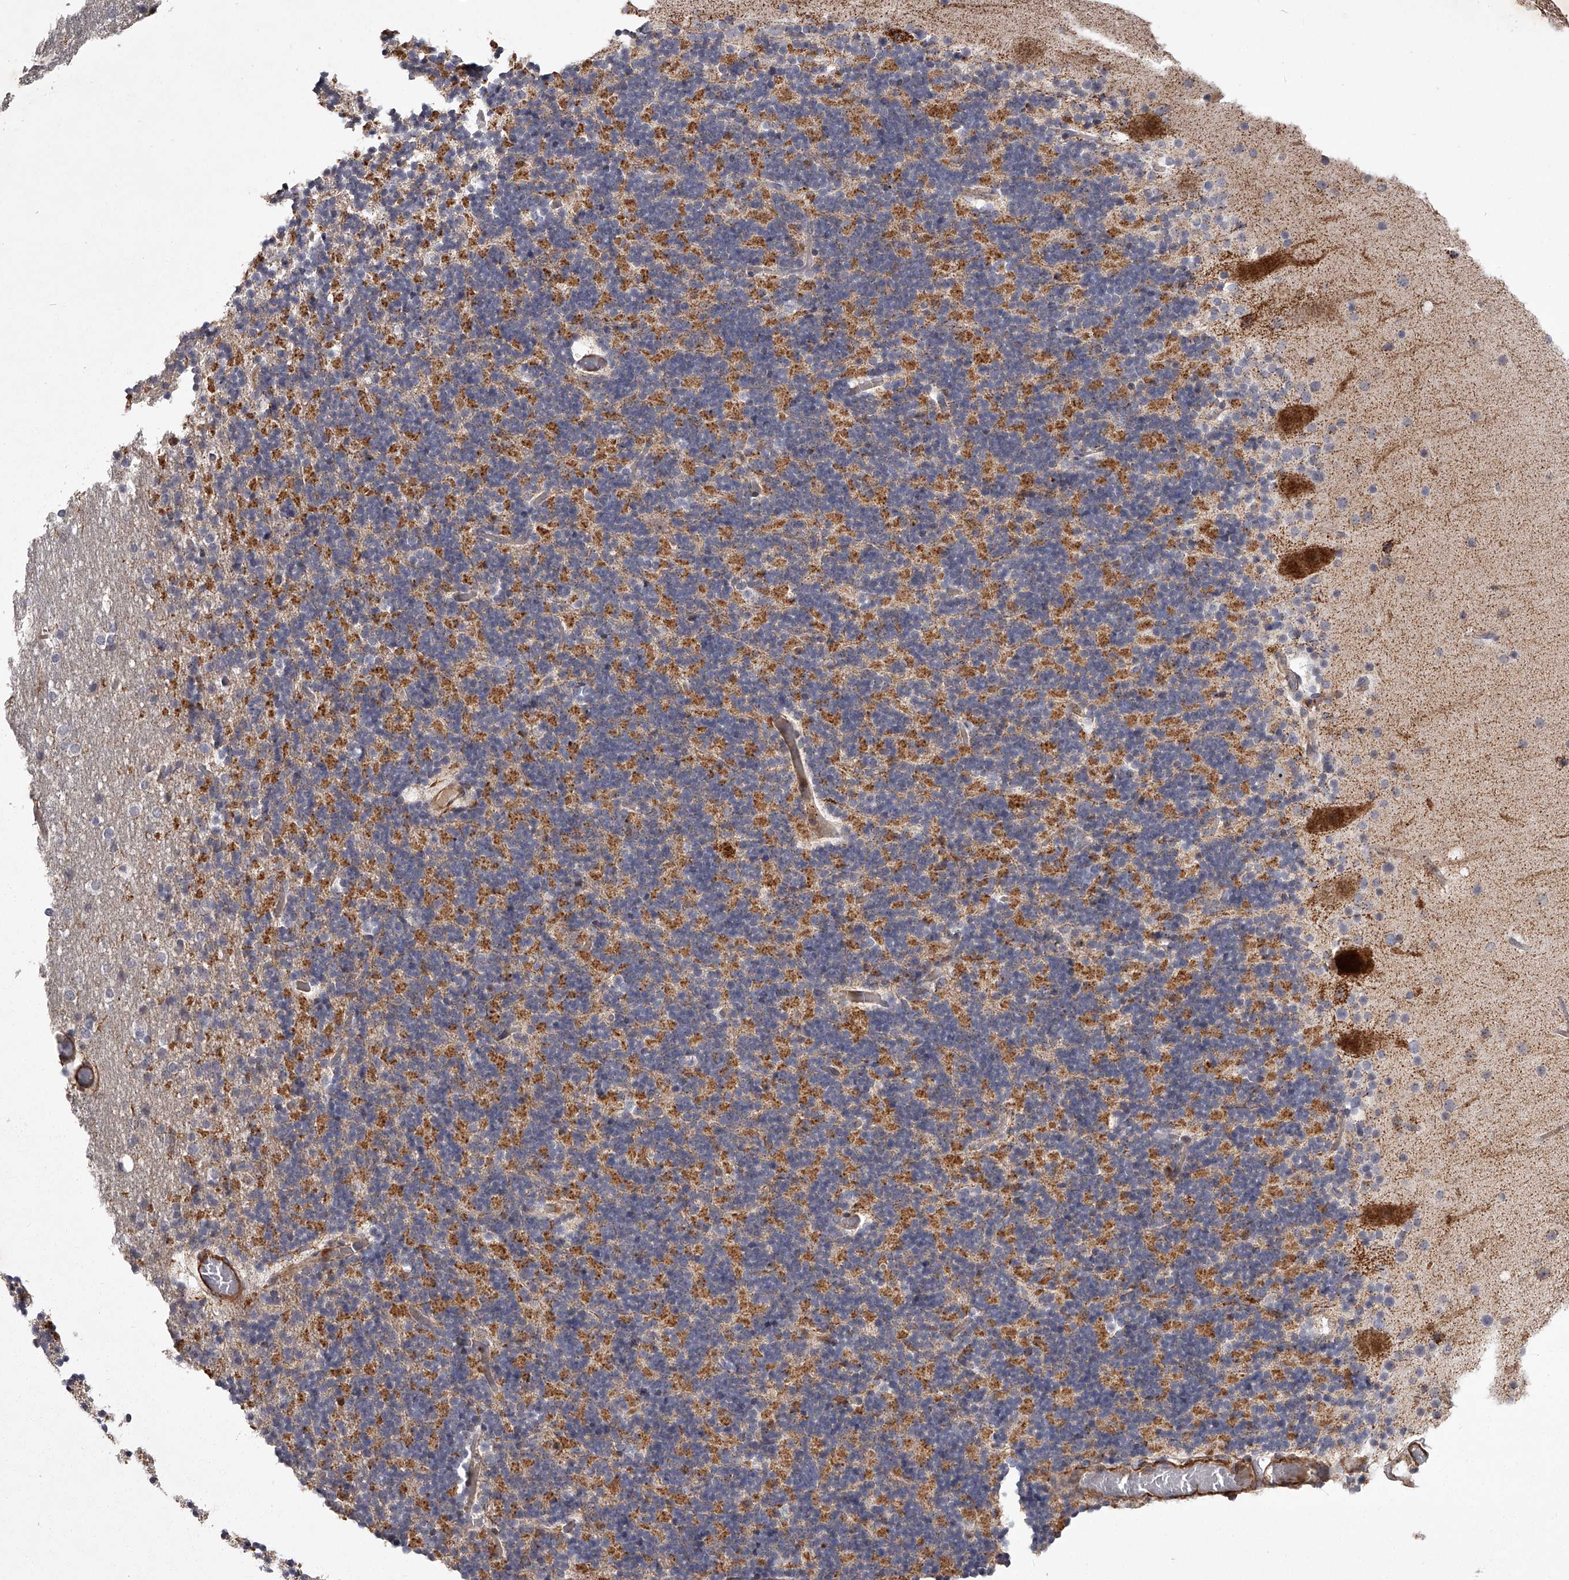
{"staining": {"intensity": "moderate", "quantity": "25%-75%", "location": "cytoplasmic/membranous"}, "tissue": "cerebellum", "cell_type": "Cells in granular layer", "image_type": "normal", "snomed": [{"axis": "morphology", "description": "Normal tissue, NOS"}, {"axis": "topography", "description": "Cerebellum"}], "caption": "Human cerebellum stained for a protein (brown) demonstrates moderate cytoplasmic/membranous positive expression in about 25%-75% of cells in granular layer.", "gene": "RRP36", "patient": {"sex": "male", "age": 57}}